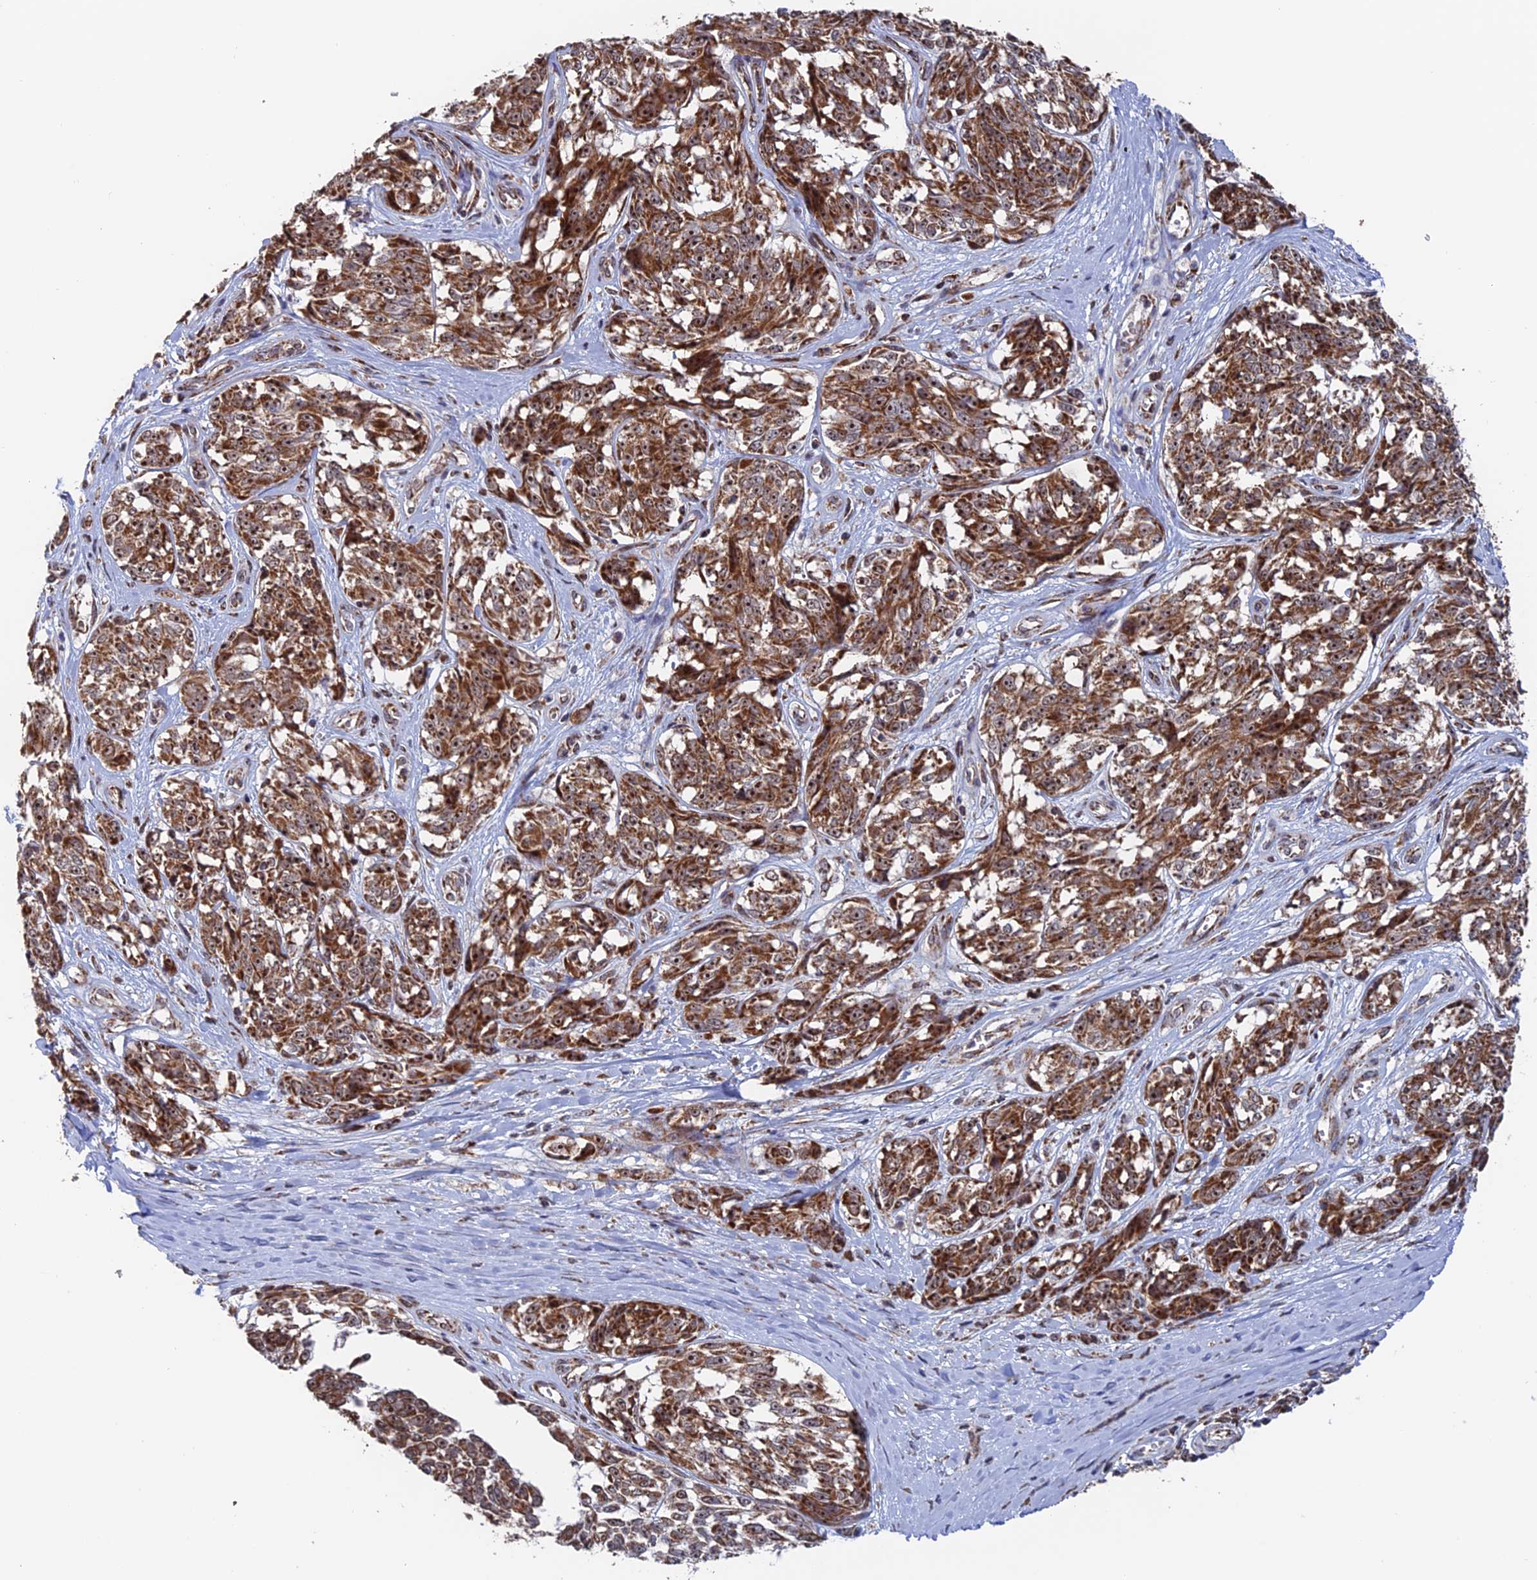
{"staining": {"intensity": "moderate", "quantity": ">75%", "location": "cytoplasmic/membranous,nuclear"}, "tissue": "melanoma", "cell_type": "Tumor cells", "image_type": "cancer", "snomed": [{"axis": "morphology", "description": "Malignant melanoma, NOS"}, {"axis": "topography", "description": "Skin"}], "caption": "DAB immunohistochemical staining of human melanoma exhibits moderate cytoplasmic/membranous and nuclear protein expression in about >75% of tumor cells.", "gene": "DTYMK", "patient": {"sex": "female", "age": 64}}